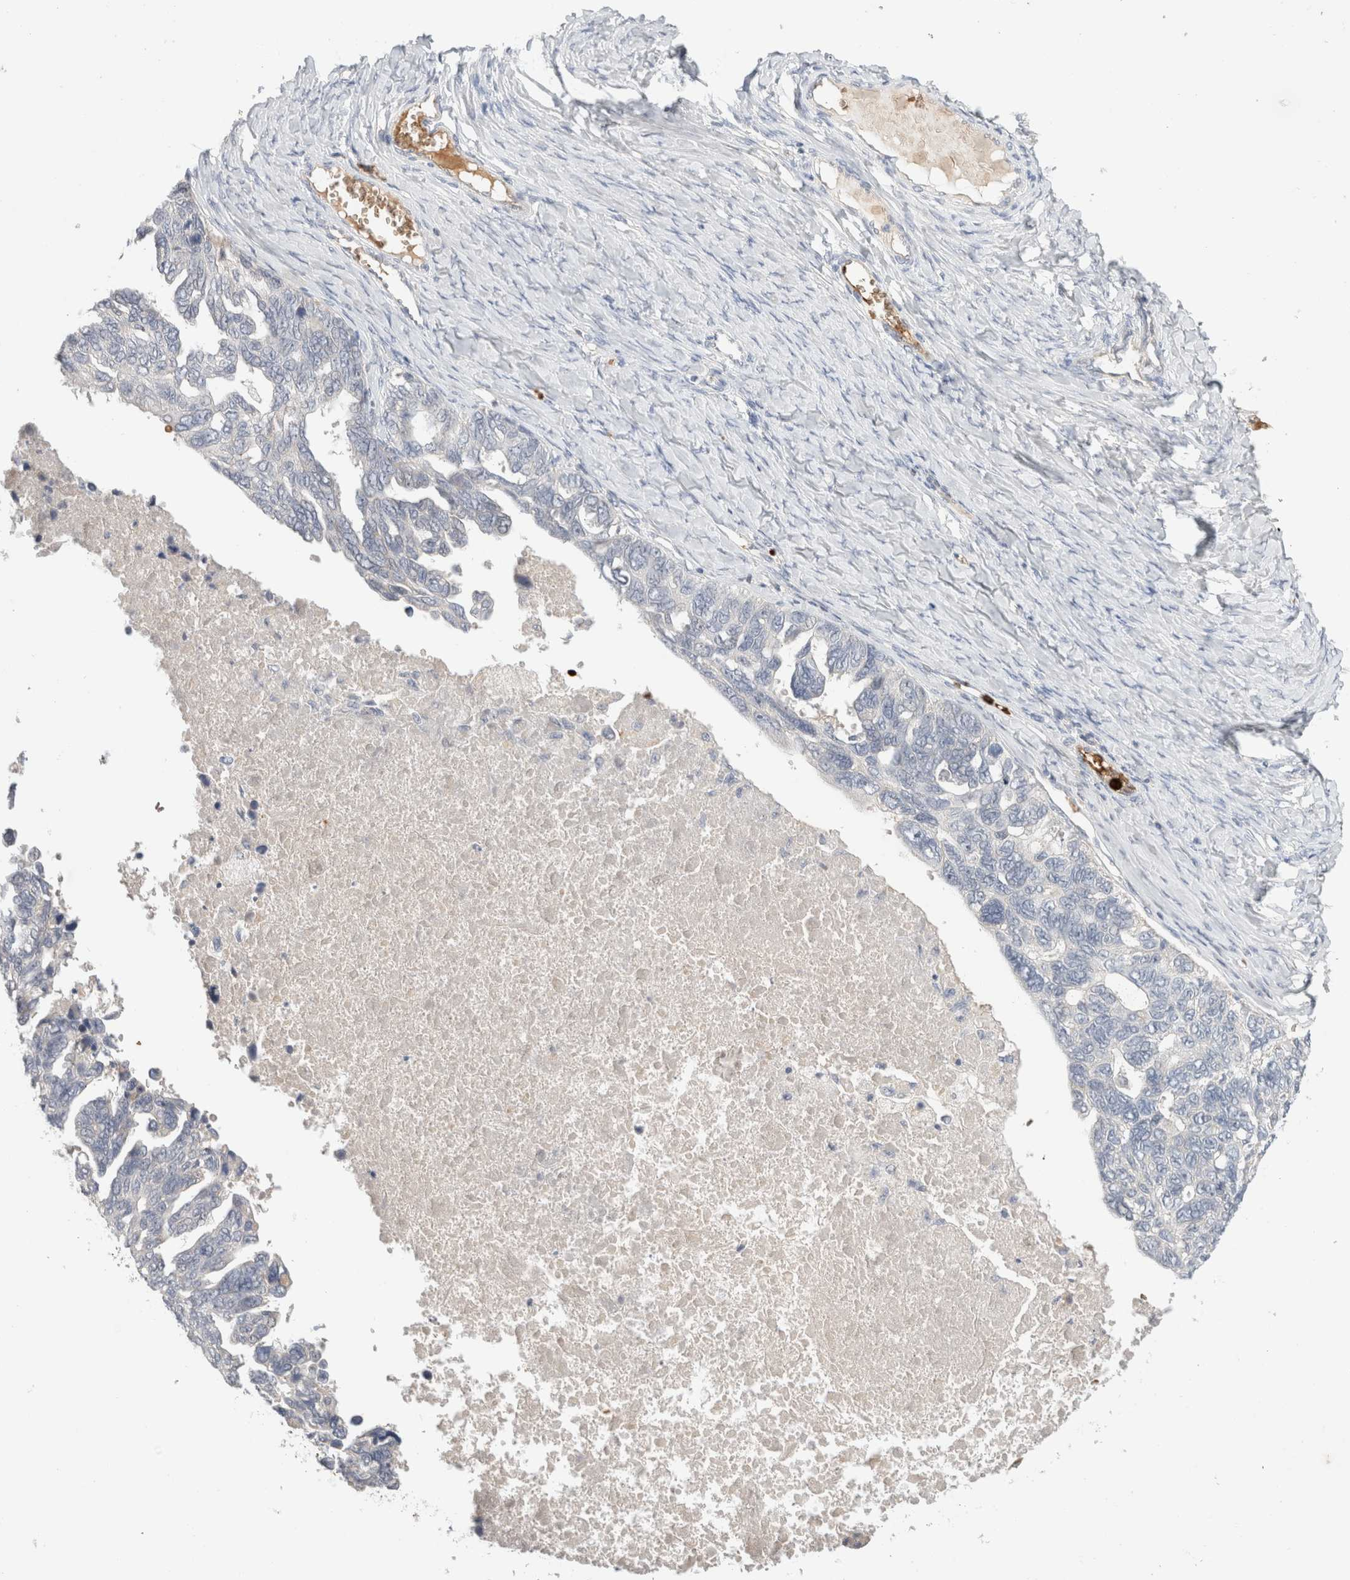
{"staining": {"intensity": "negative", "quantity": "none", "location": "none"}, "tissue": "ovarian cancer", "cell_type": "Tumor cells", "image_type": "cancer", "snomed": [{"axis": "morphology", "description": "Cystadenocarcinoma, serous, NOS"}, {"axis": "topography", "description": "Ovary"}], "caption": "An immunohistochemistry (IHC) image of ovarian cancer is shown. There is no staining in tumor cells of ovarian cancer.", "gene": "MST1", "patient": {"sex": "female", "age": 79}}